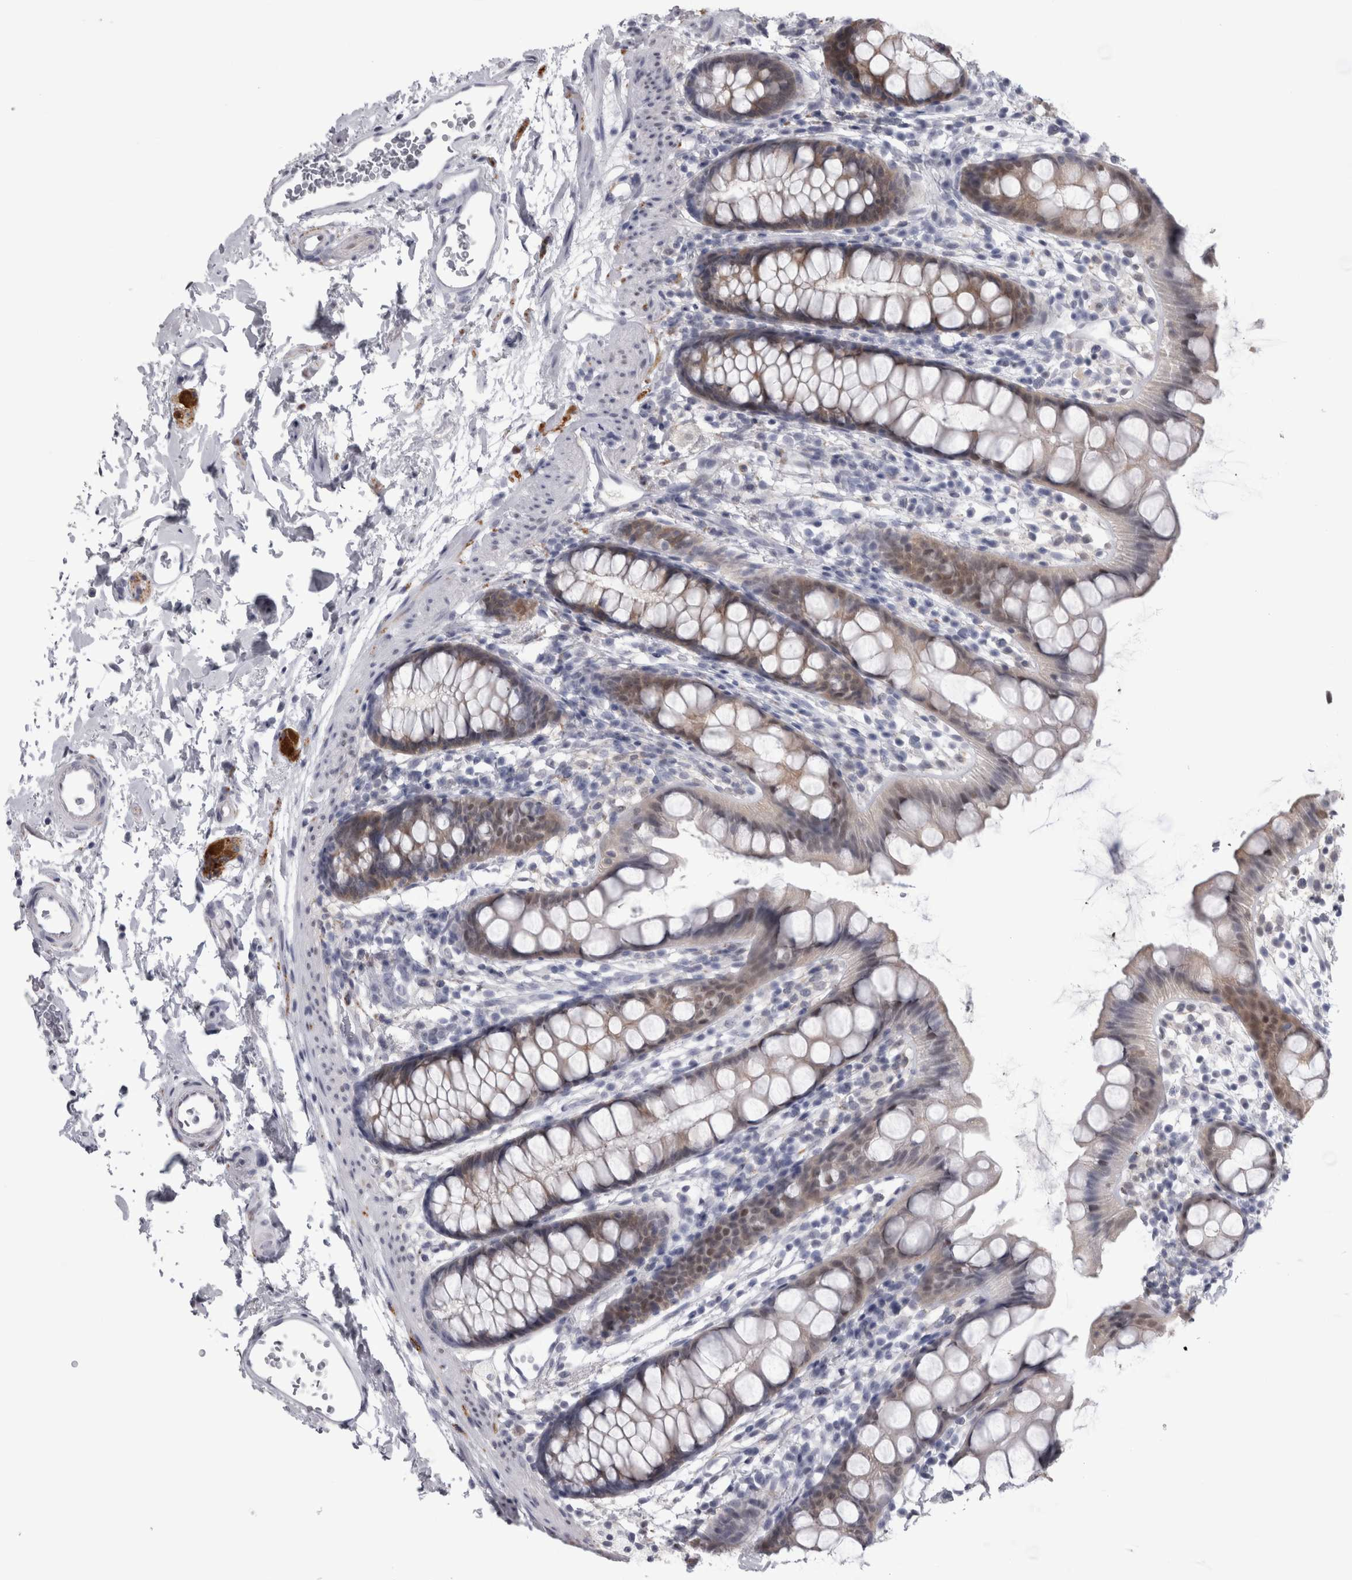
{"staining": {"intensity": "weak", "quantity": "25%-75%", "location": "cytoplasmic/membranous,nuclear"}, "tissue": "rectum", "cell_type": "Glandular cells", "image_type": "normal", "snomed": [{"axis": "morphology", "description": "Normal tissue, NOS"}, {"axis": "topography", "description": "Rectum"}], "caption": "Protein expression analysis of normal human rectum reveals weak cytoplasmic/membranous,nuclear expression in approximately 25%-75% of glandular cells.", "gene": "ACOT7", "patient": {"sex": "female", "age": 65}}